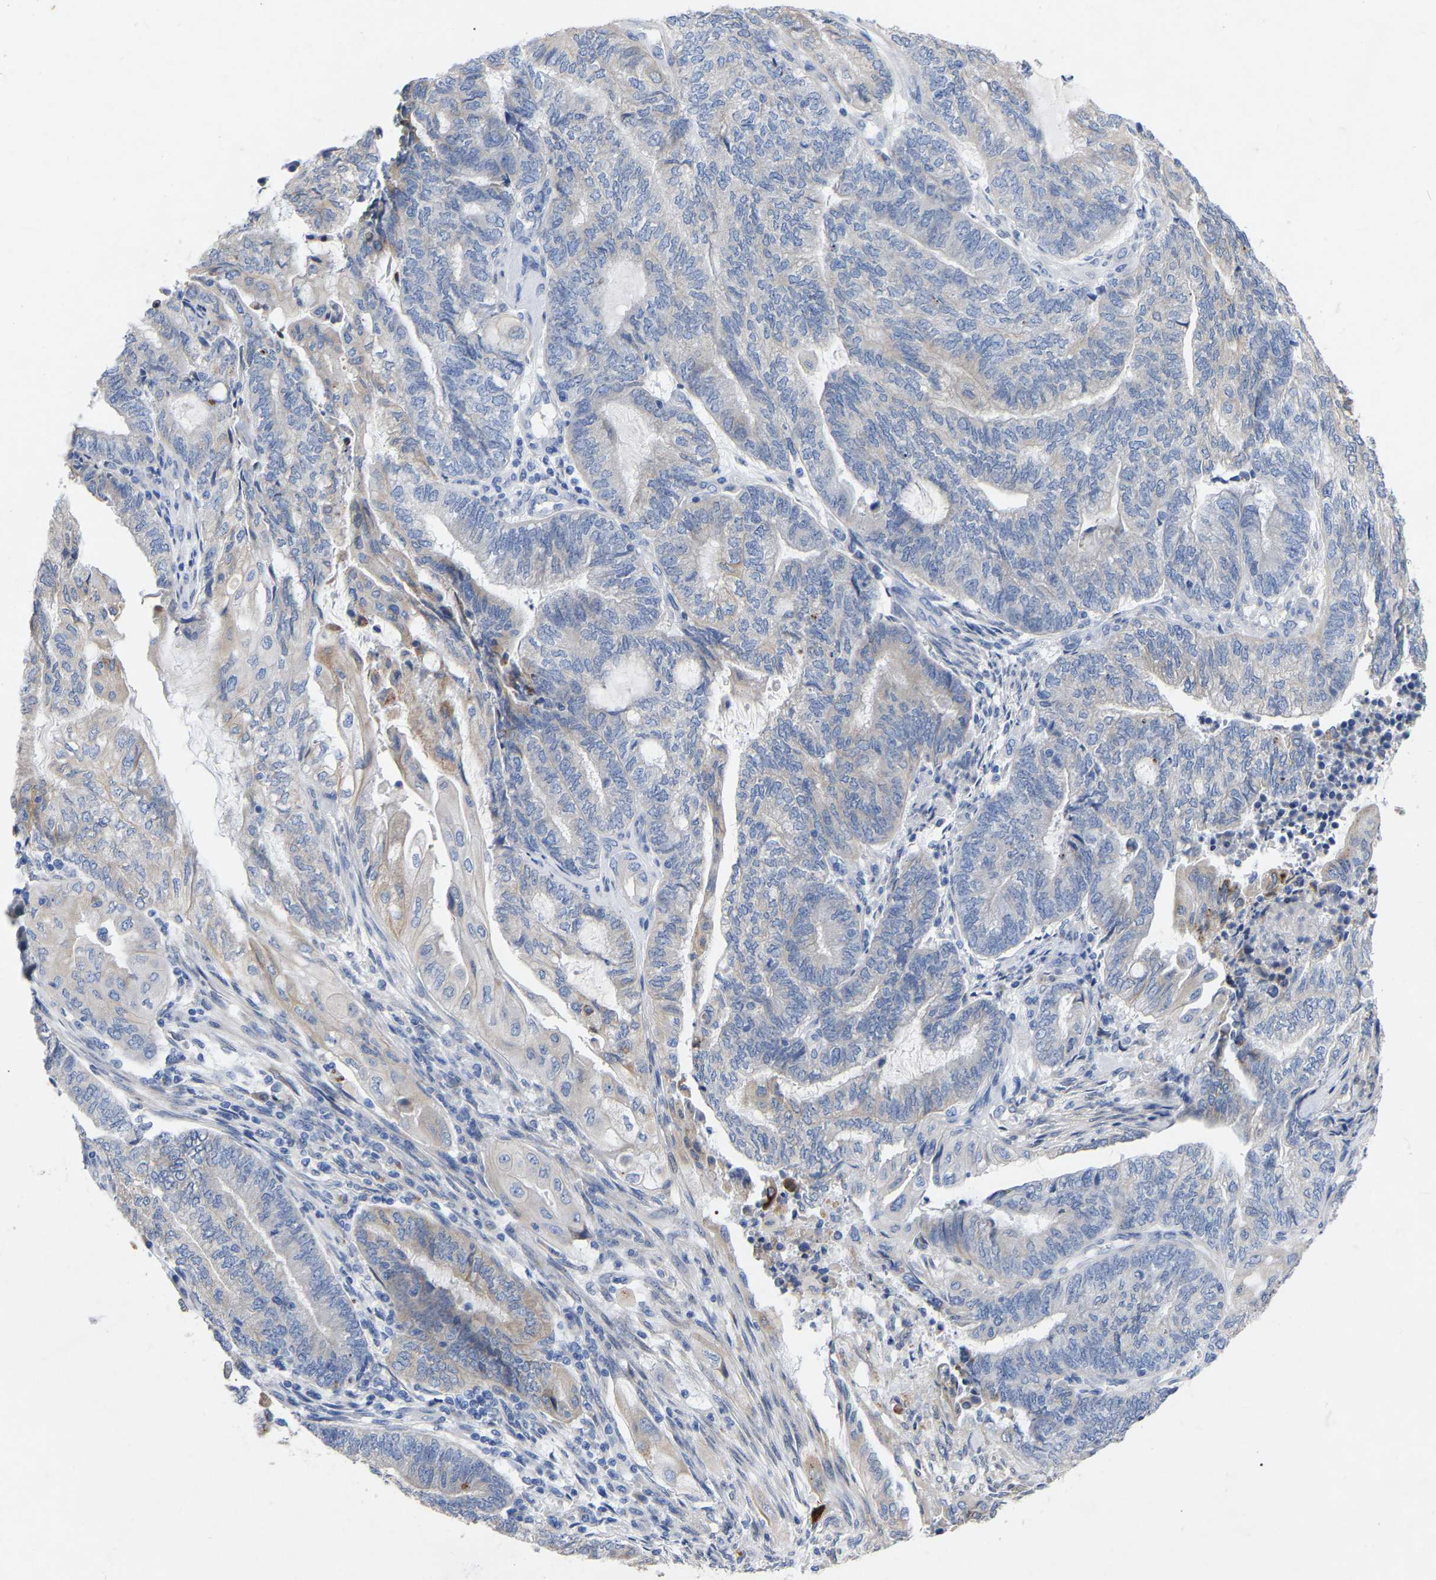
{"staining": {"intensity": "weak", "quantity": "<25%", "location": "cytoplasmic/membranous"}, "tissue": "endometrial cancer", "cell_type": "Tumor cells", "image_type": "cancer", "snomed": [{"axis": "morphology", "description": "Adenocarcinoma, NOS"}, {"axis": "topography", "description": "Uterus"}, {"axis": "topography", "description": "Endometrium"}], "caption": "Immunohistochemistry histopathology image of neoplastic tissue: endometrial cancer stained with DAB (3,3'-diaminobenzidine) displays no significant protein expression in tumor cells.", "gene": "STRIP2", "patient": {"sex": "female", "age": 70}}